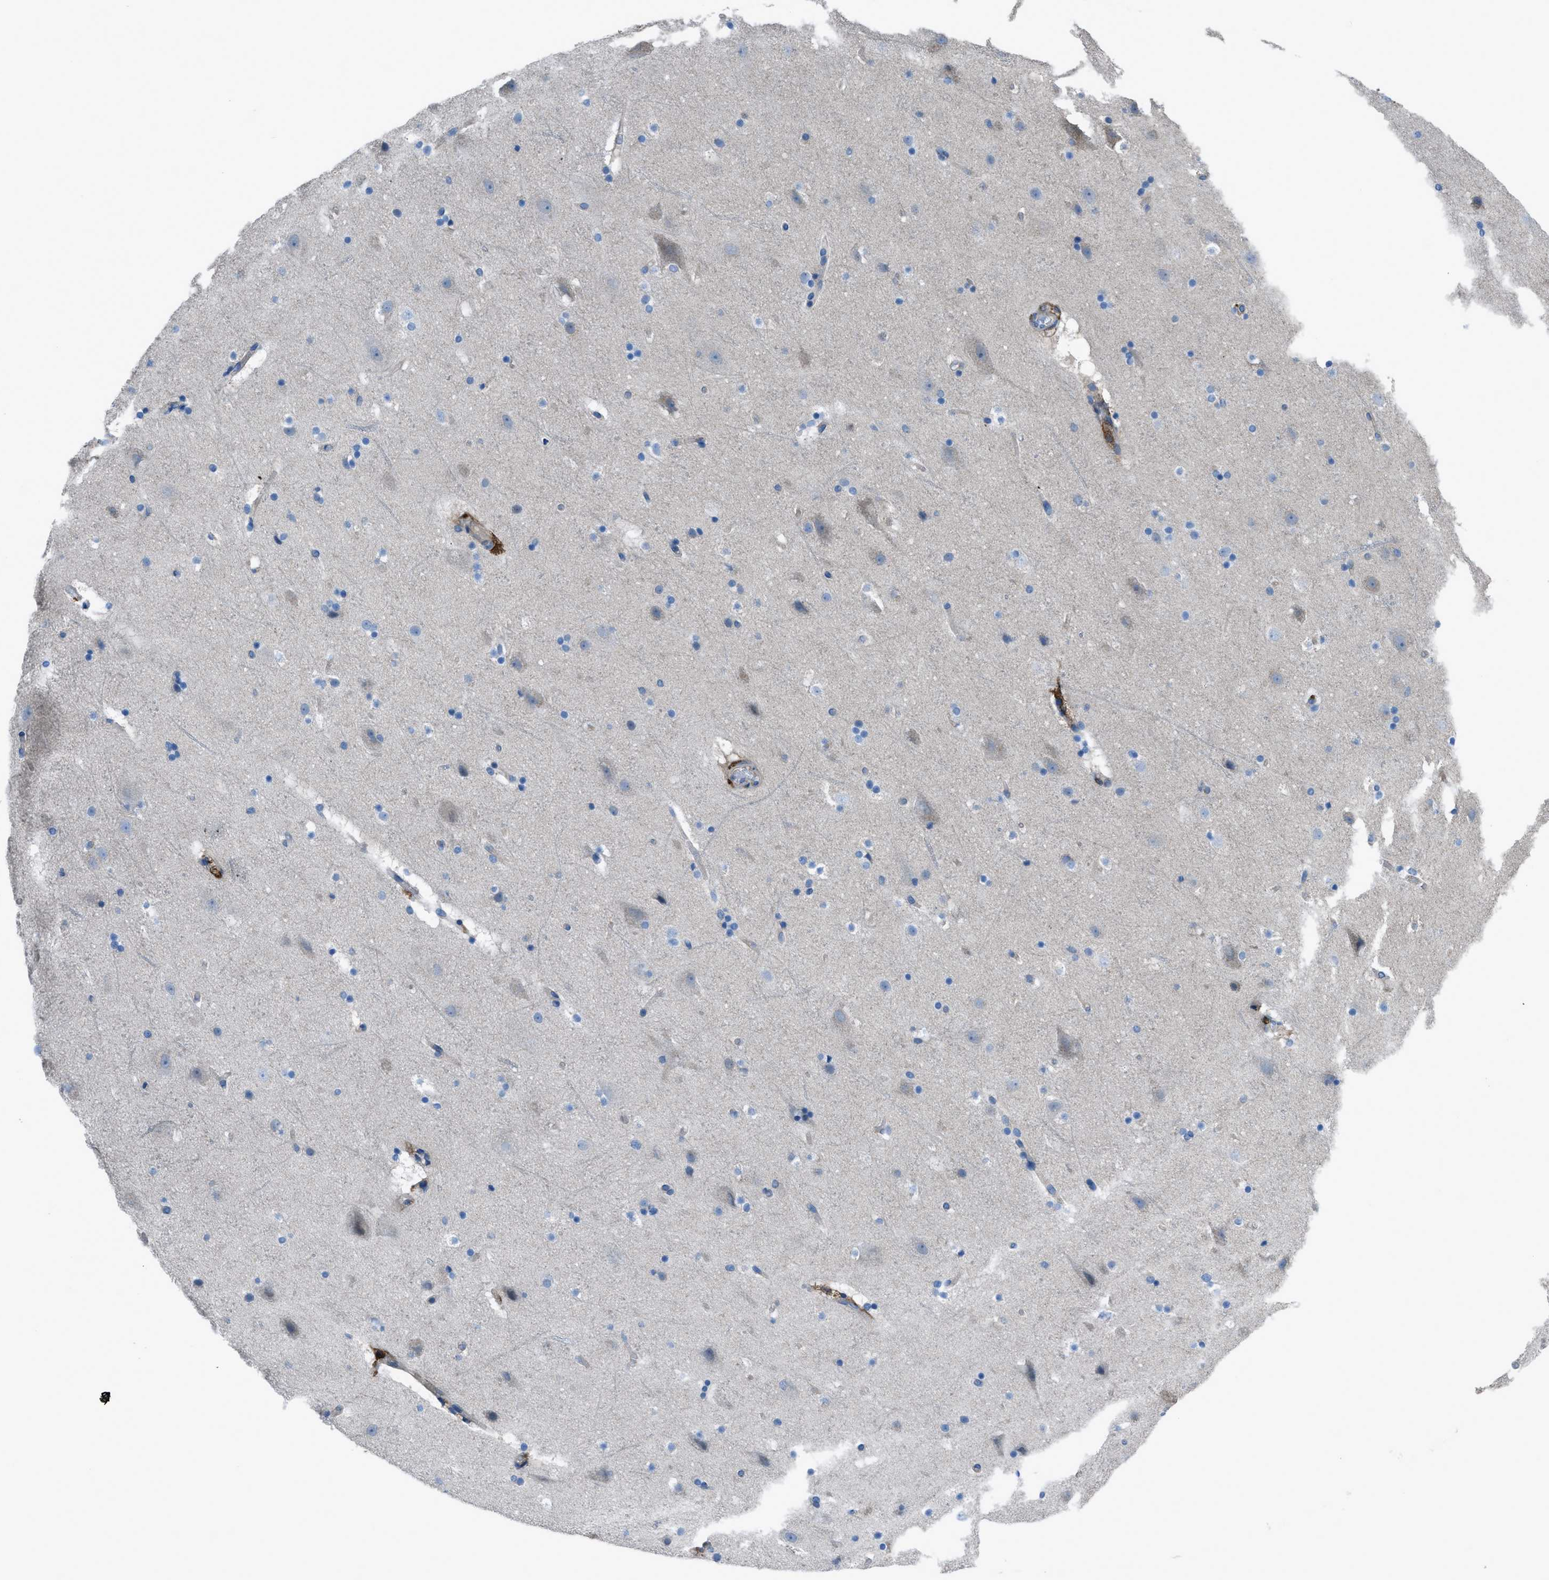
{"staining": {"intensity": "moderate", "quantity": "<25%", "location": "cytoplasmic/membranous"}, "tissue": "cerebral cortex", "cell_type": "Endothelial cells", "image_type": "normal", "snomed": [{"axis": "morphology", "description": "Normal tissue, NOS"}, {"axis": "topography", "description": "Cerebral cortex"}], "caption": "High-magnification brightfield microscopy of benign cerebral cortex stained with DAB (3,3'-diaminobenzidine) (brown) and counterstained with hematoxylin (blue). endothelial cells exhibit moderate cytoplasmic/membranous positivity is identified in about<25% of cells. (Brightfield microscopy of DAB IHC at high magnification).", "gene": "EGFR", "patient": {"sex": "male", "age": 45}}